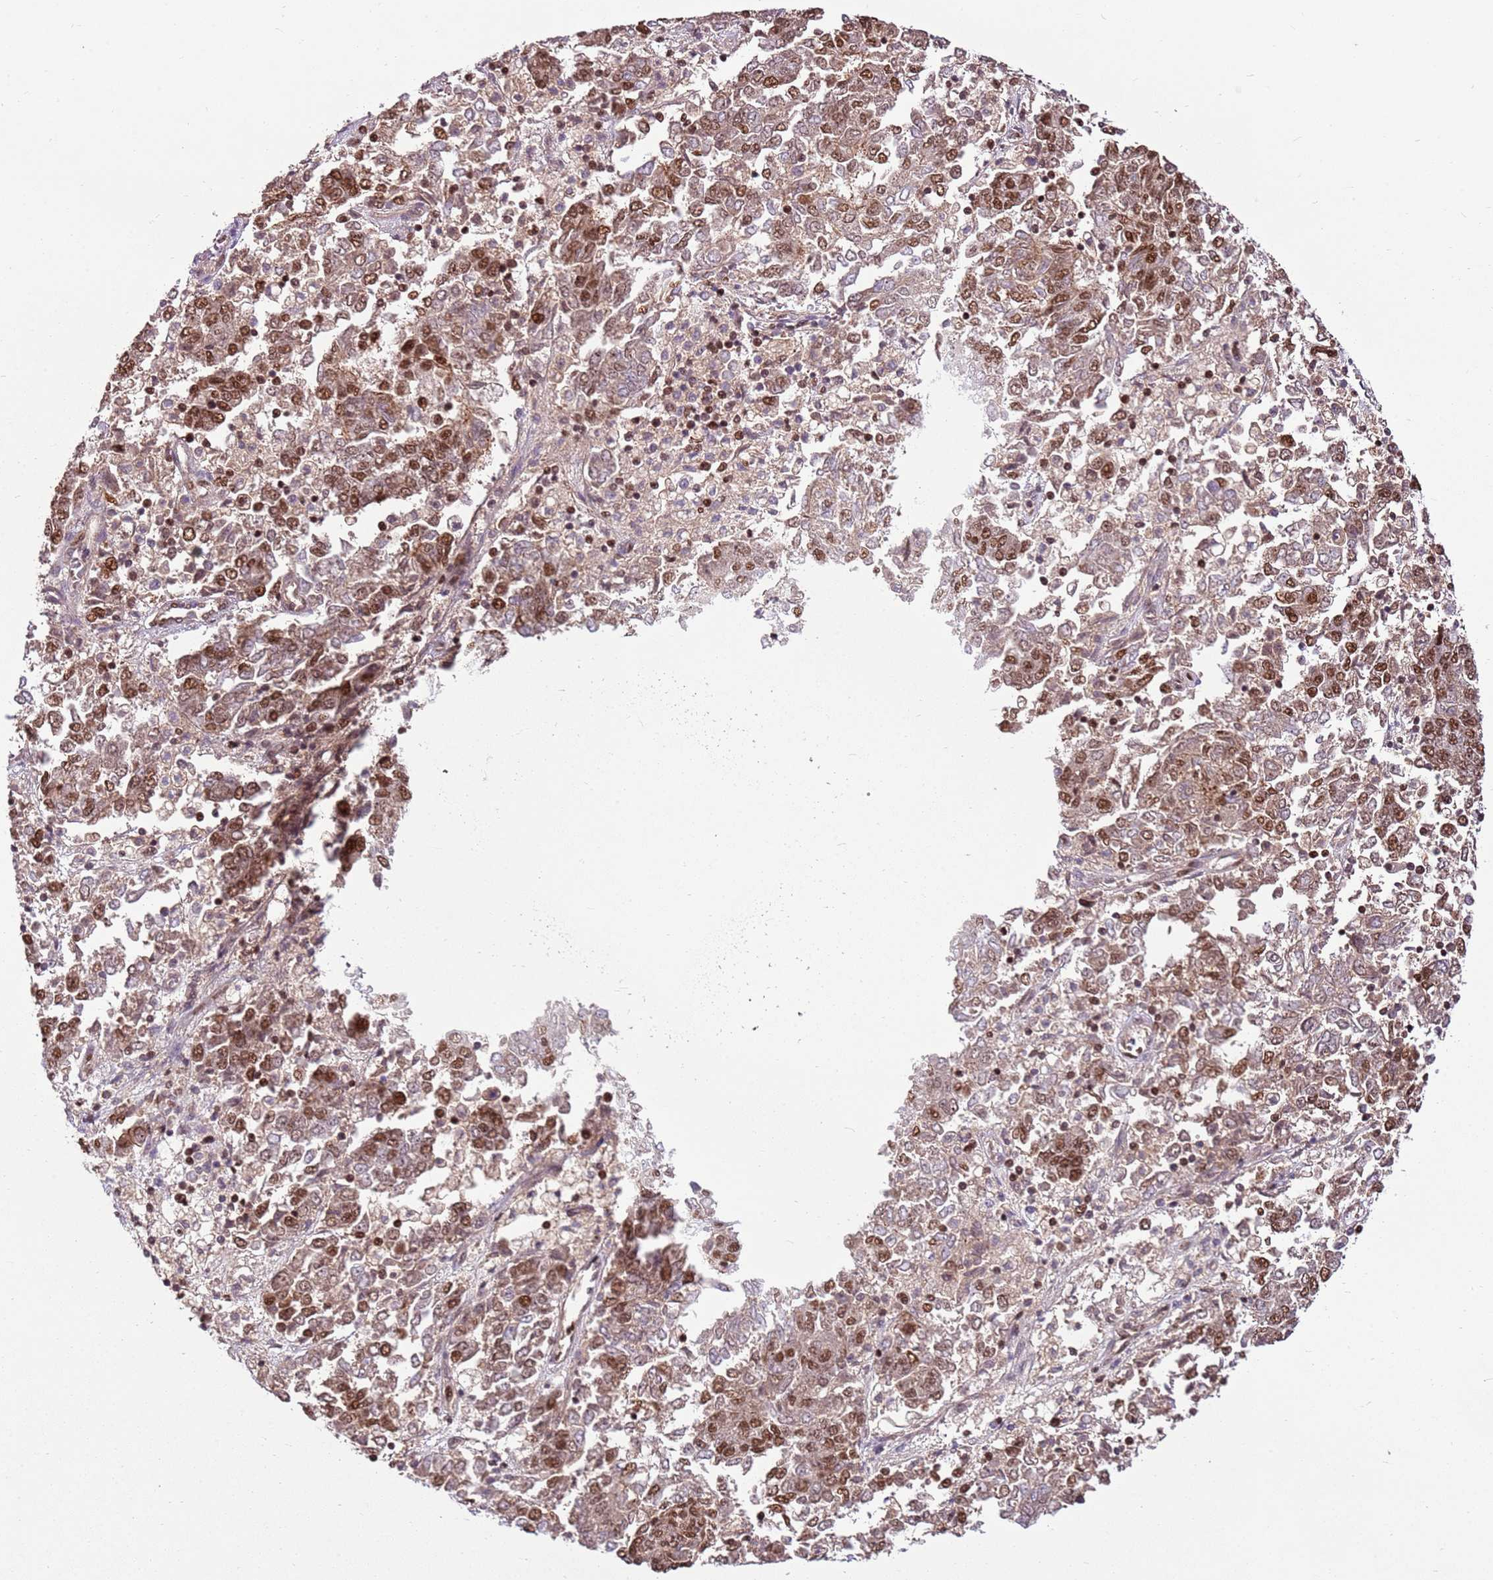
{"staining": {"intensity": "moderate", "quantity": ">75%", "location": "nuclear"}, "tissue": "endometrial cancer", "cell_type": "Tumor cells", "image_type": "cancer", "snomed": [{"axis": "morphology", "description": "Adenocarcinoma, NOS"}, {"axis": "topography", "description": "Endometrium"}], "caption": "Immunohistochemical staining of endometrial cancer (adenocarcinoma) demonstrates medium levels of moderate nuclear staining in approximately >75% of tumor cells.", "gene": "ZBTB12", "patient": {"sex": "female", "age": 80}}